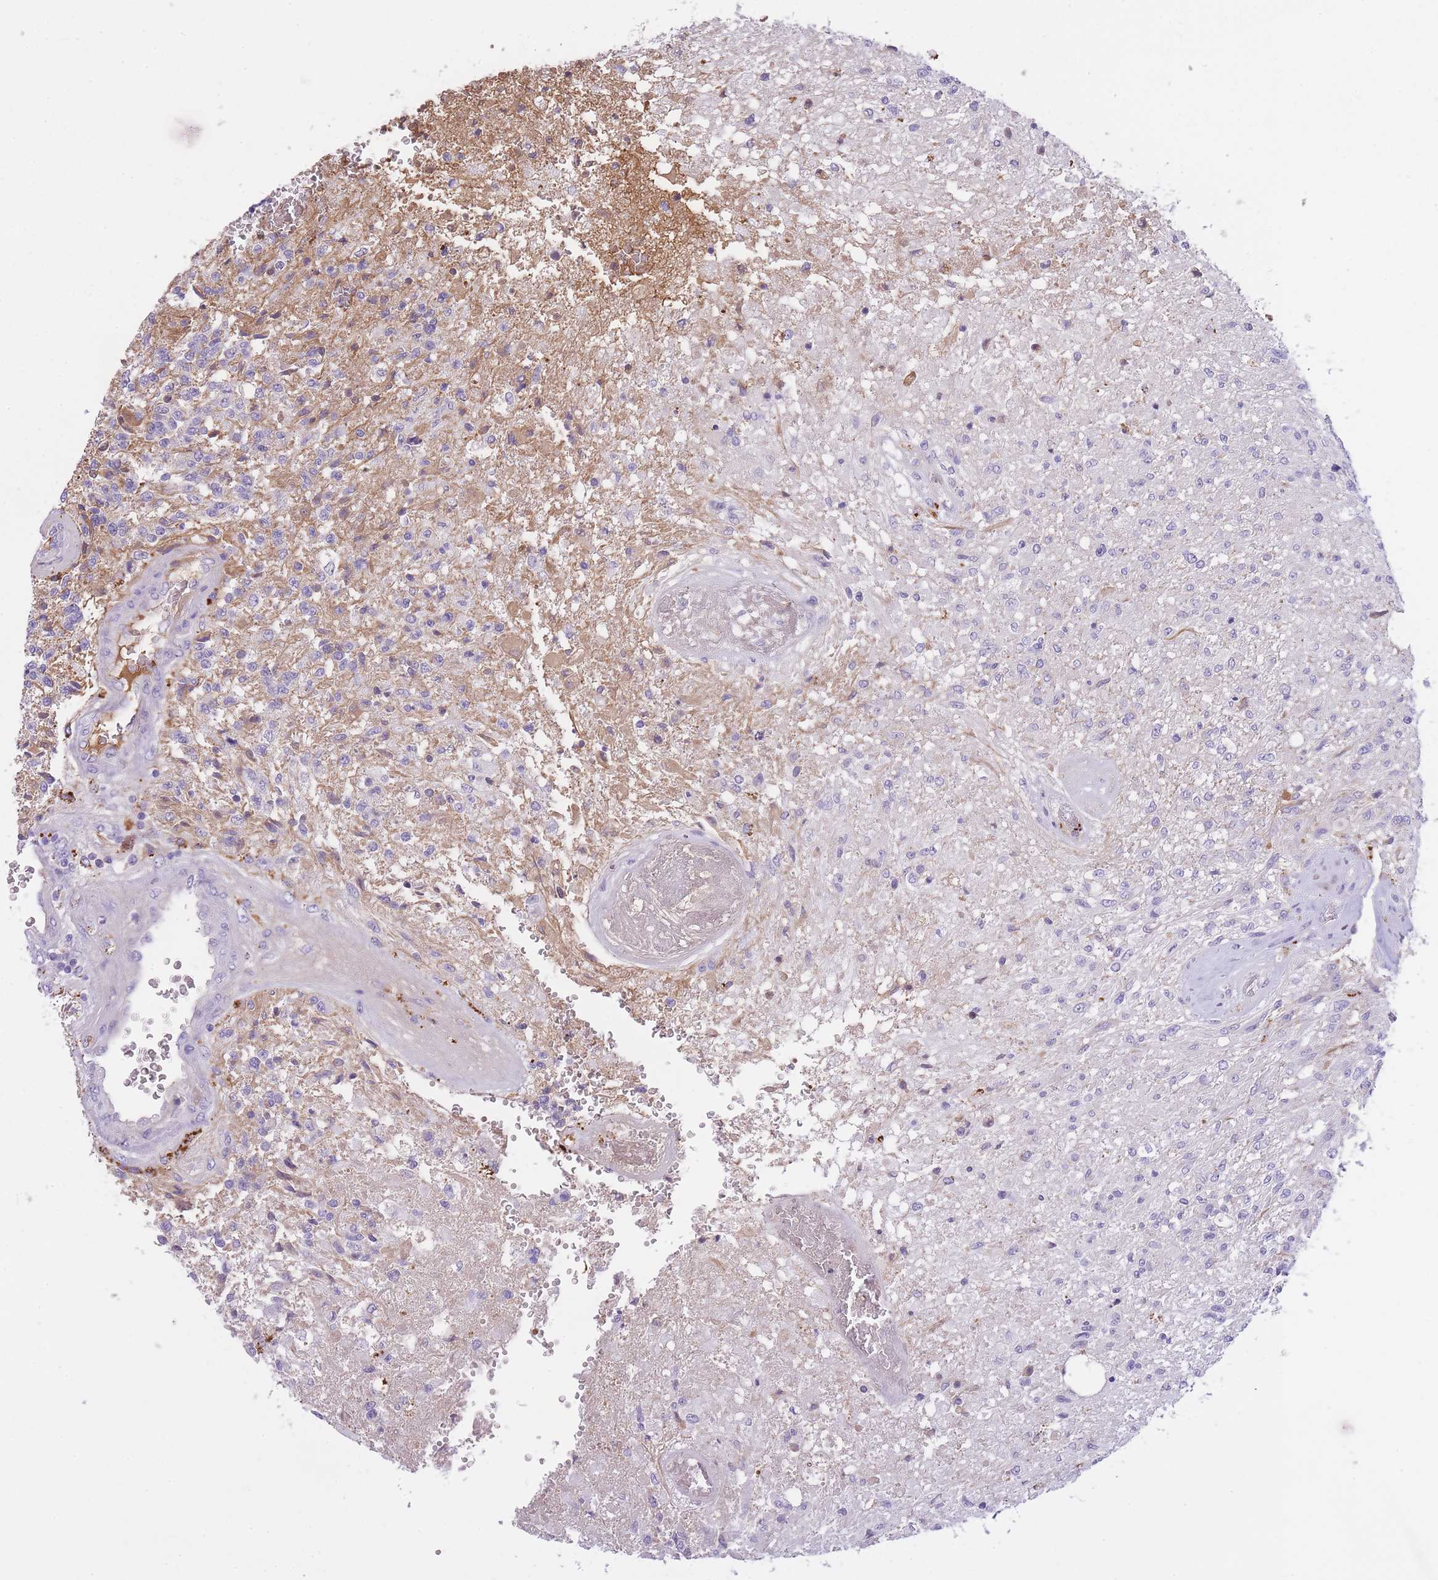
{"staining": {"intensity": "negative", "quantity": "none", "location": "none"}, "tissue": "glioma", "cell_type": "Tumor cells", "image_type": "cancer", "snomed": [{"axis": "morphology", "description": "Glioma, malignant, High grade"}, {"axis": "topography", "description": "Brain"}], "caption": "Tumor cells show no significant staining in glioma. (DAB (3,3'-diaminobenzidine) immunohistochemistry (IHC) visualized using brightfield microscopy, high magnification).", "gene": "GNAT1", "patient": {"sex": "male", "age": 56}}